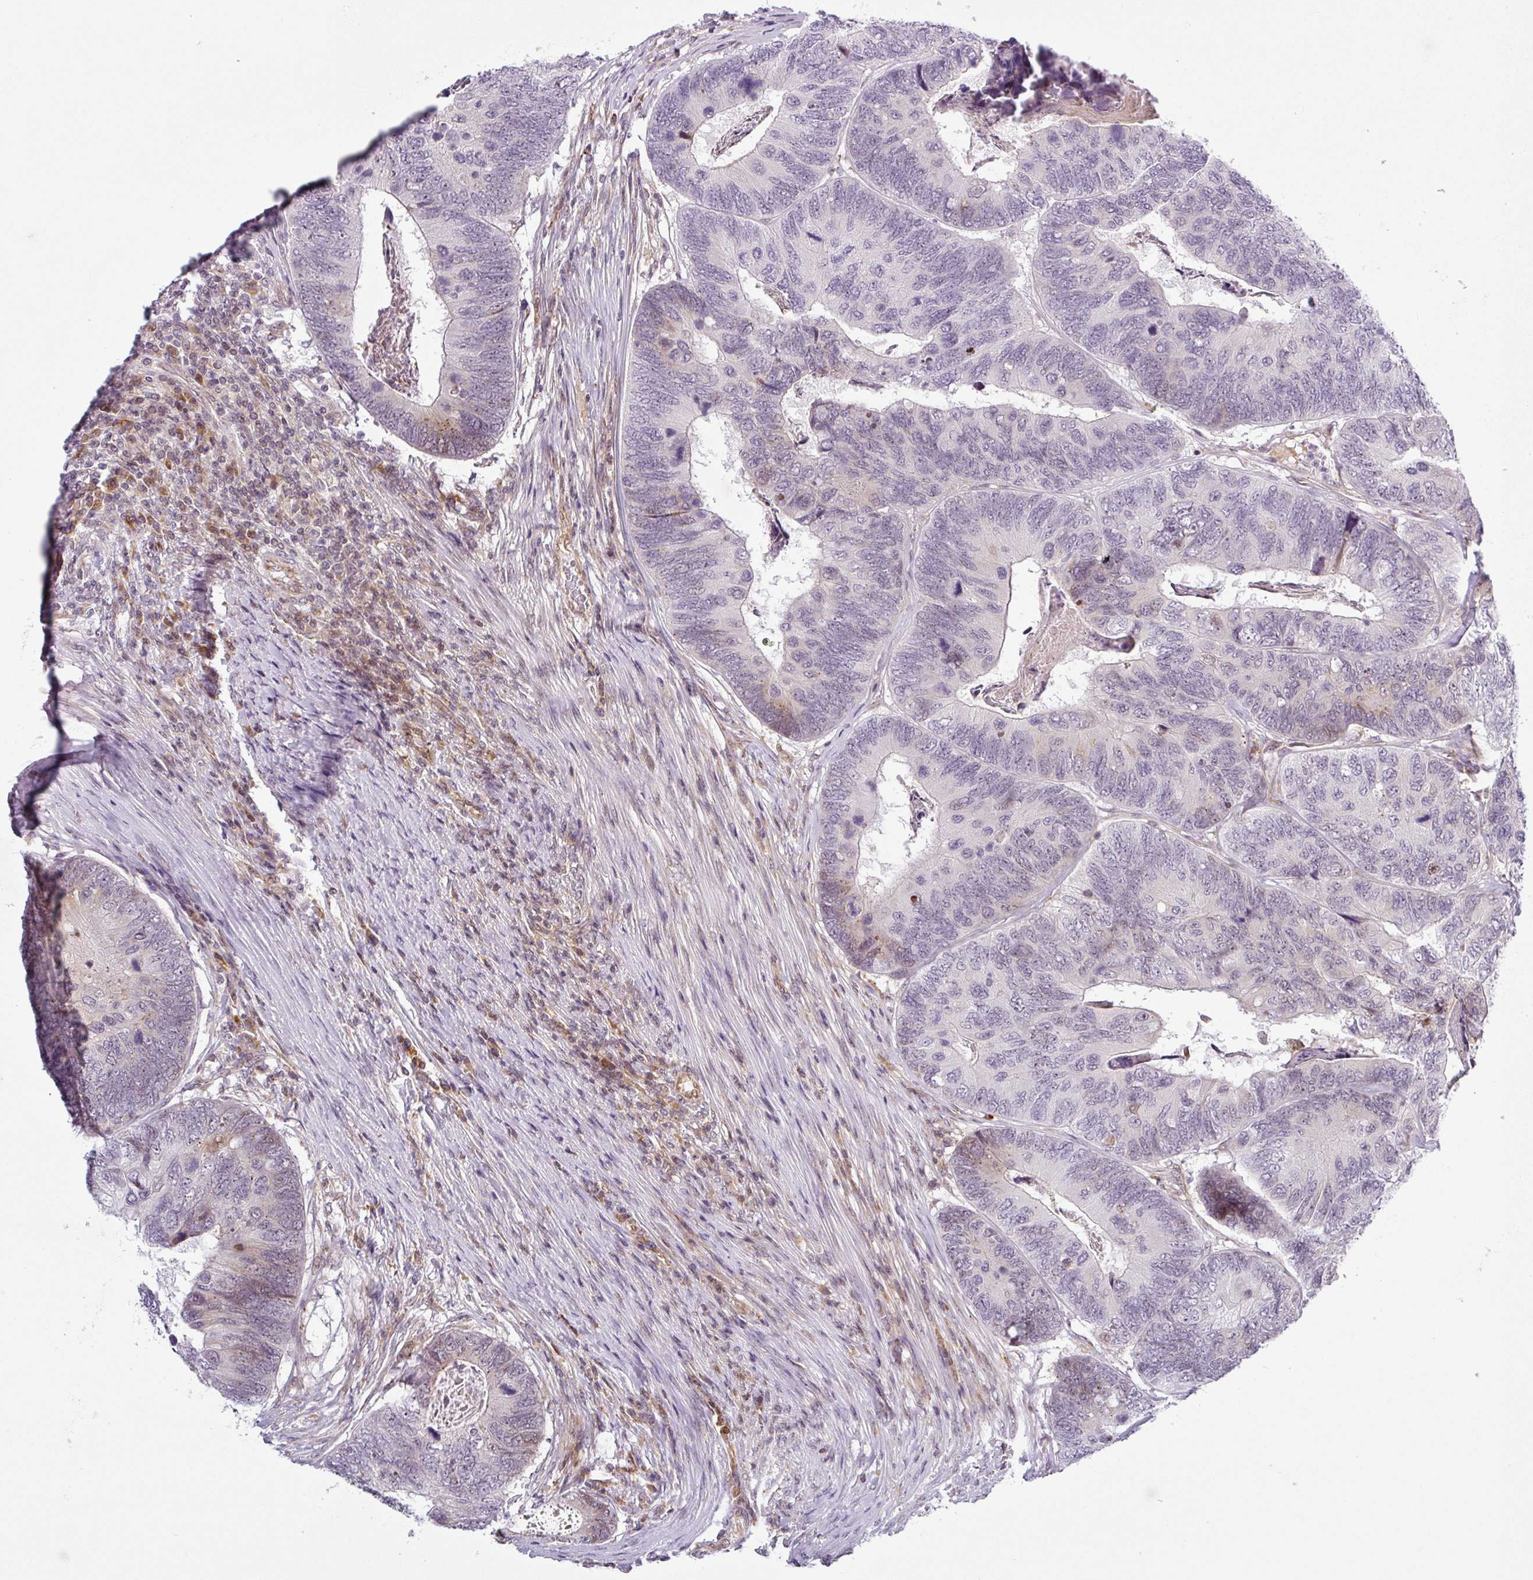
{"staining": {"intensity": "weak", "quantity": "<25%", "location": "cytoplasmic/membranous,nuclear"}, "tissue": "colorectal cancer", "cell_type": "Tumor cells", "image_type": "cancer", "snomed": [{"axis": "morphology", "description": "Adenocarcinoma, NOS"}, {"axis": "topography", "description": "Colon"}], "caption": "Protein analysis of adenocarcinoma (colorectal) exhibits no significant expression in tumor cells. The staining is performed using DAB brown chromogen with nuclei counter-stained in using hematoxylin.", "gene": "NDUFB2", "patient": {"sex": "female", "age": 67}}